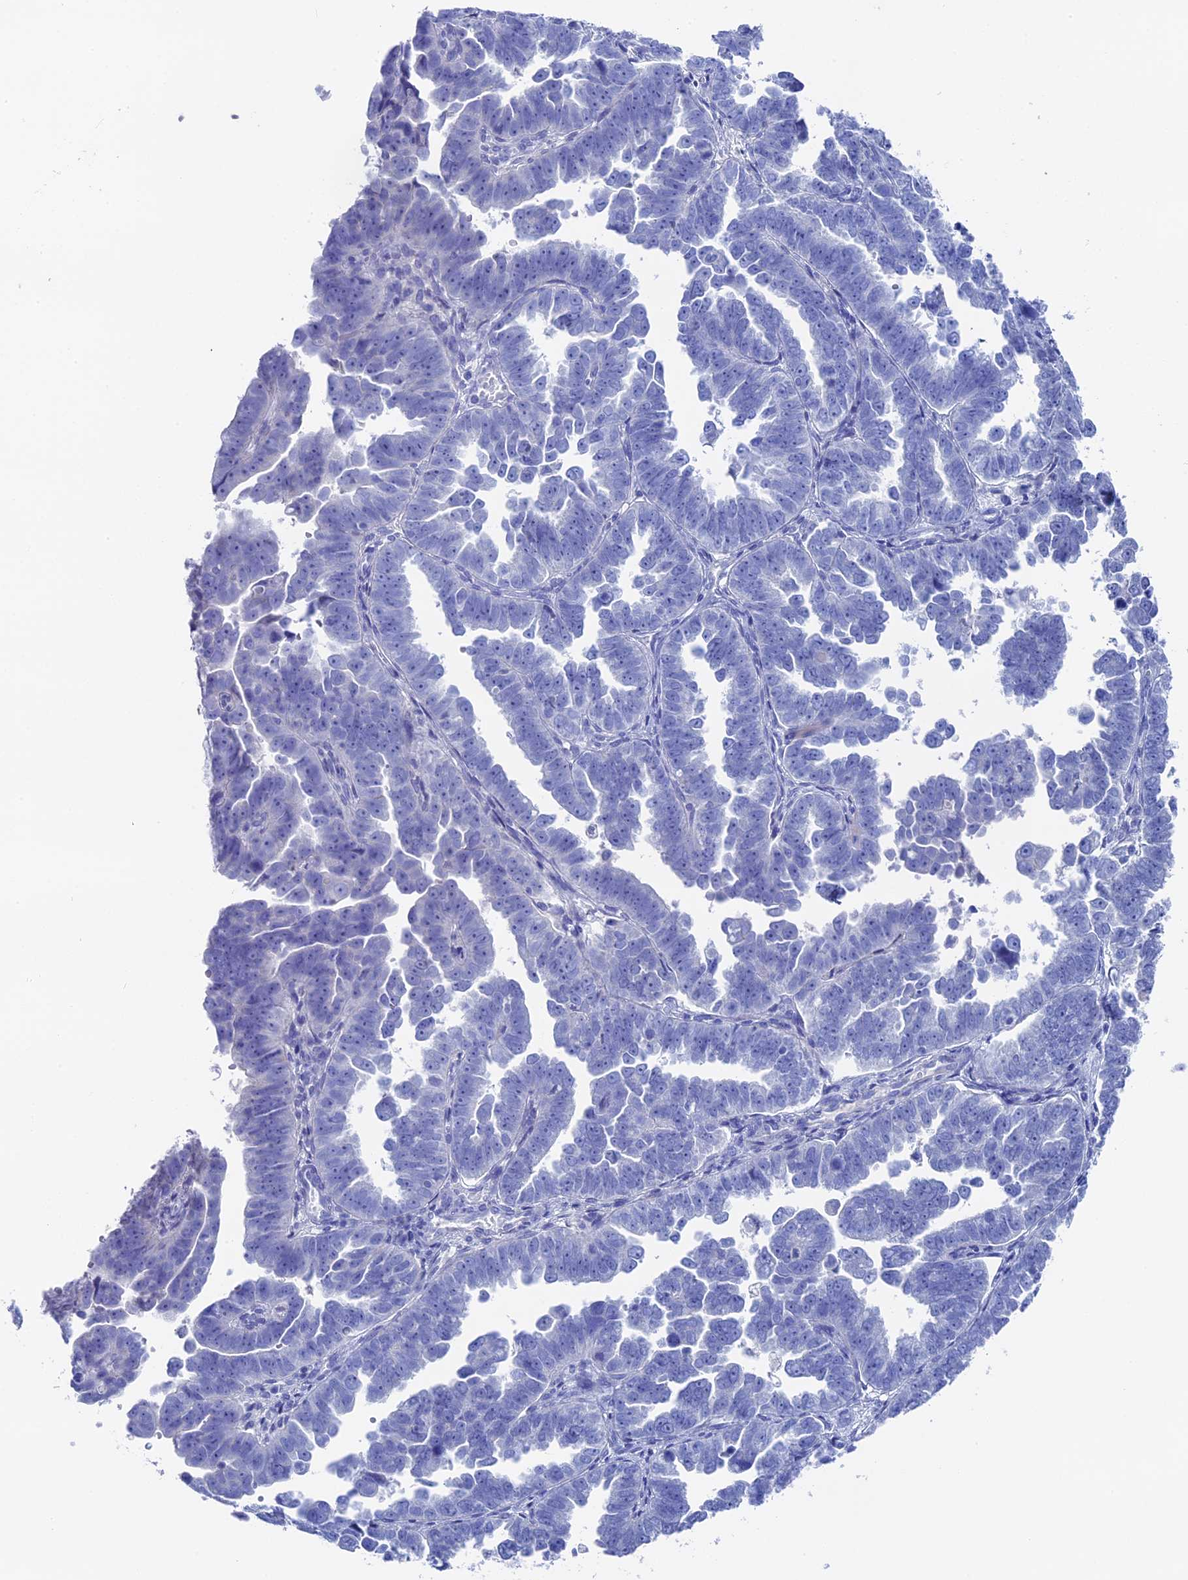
{"staining": {"intensity": "negative", "quantity": "none", "location": "none"}, "tissue": "endometrial cancer", "cell_type": "Tumor cells", "image_type": "cancer", "snomed": [{"axis": "morphology", "description": "Adenocarcinoma, NOS"}, {"axis": "topography", "description": "Endometrium"}], "caption": "Tumor cells are negative for protein expression in human adenocarcinoma (endometrial). (DAB immunohistochemistry with hematoxylin counter stain).", "gene": "UNC119", "patient": {"sex": "female", "age": 75}}